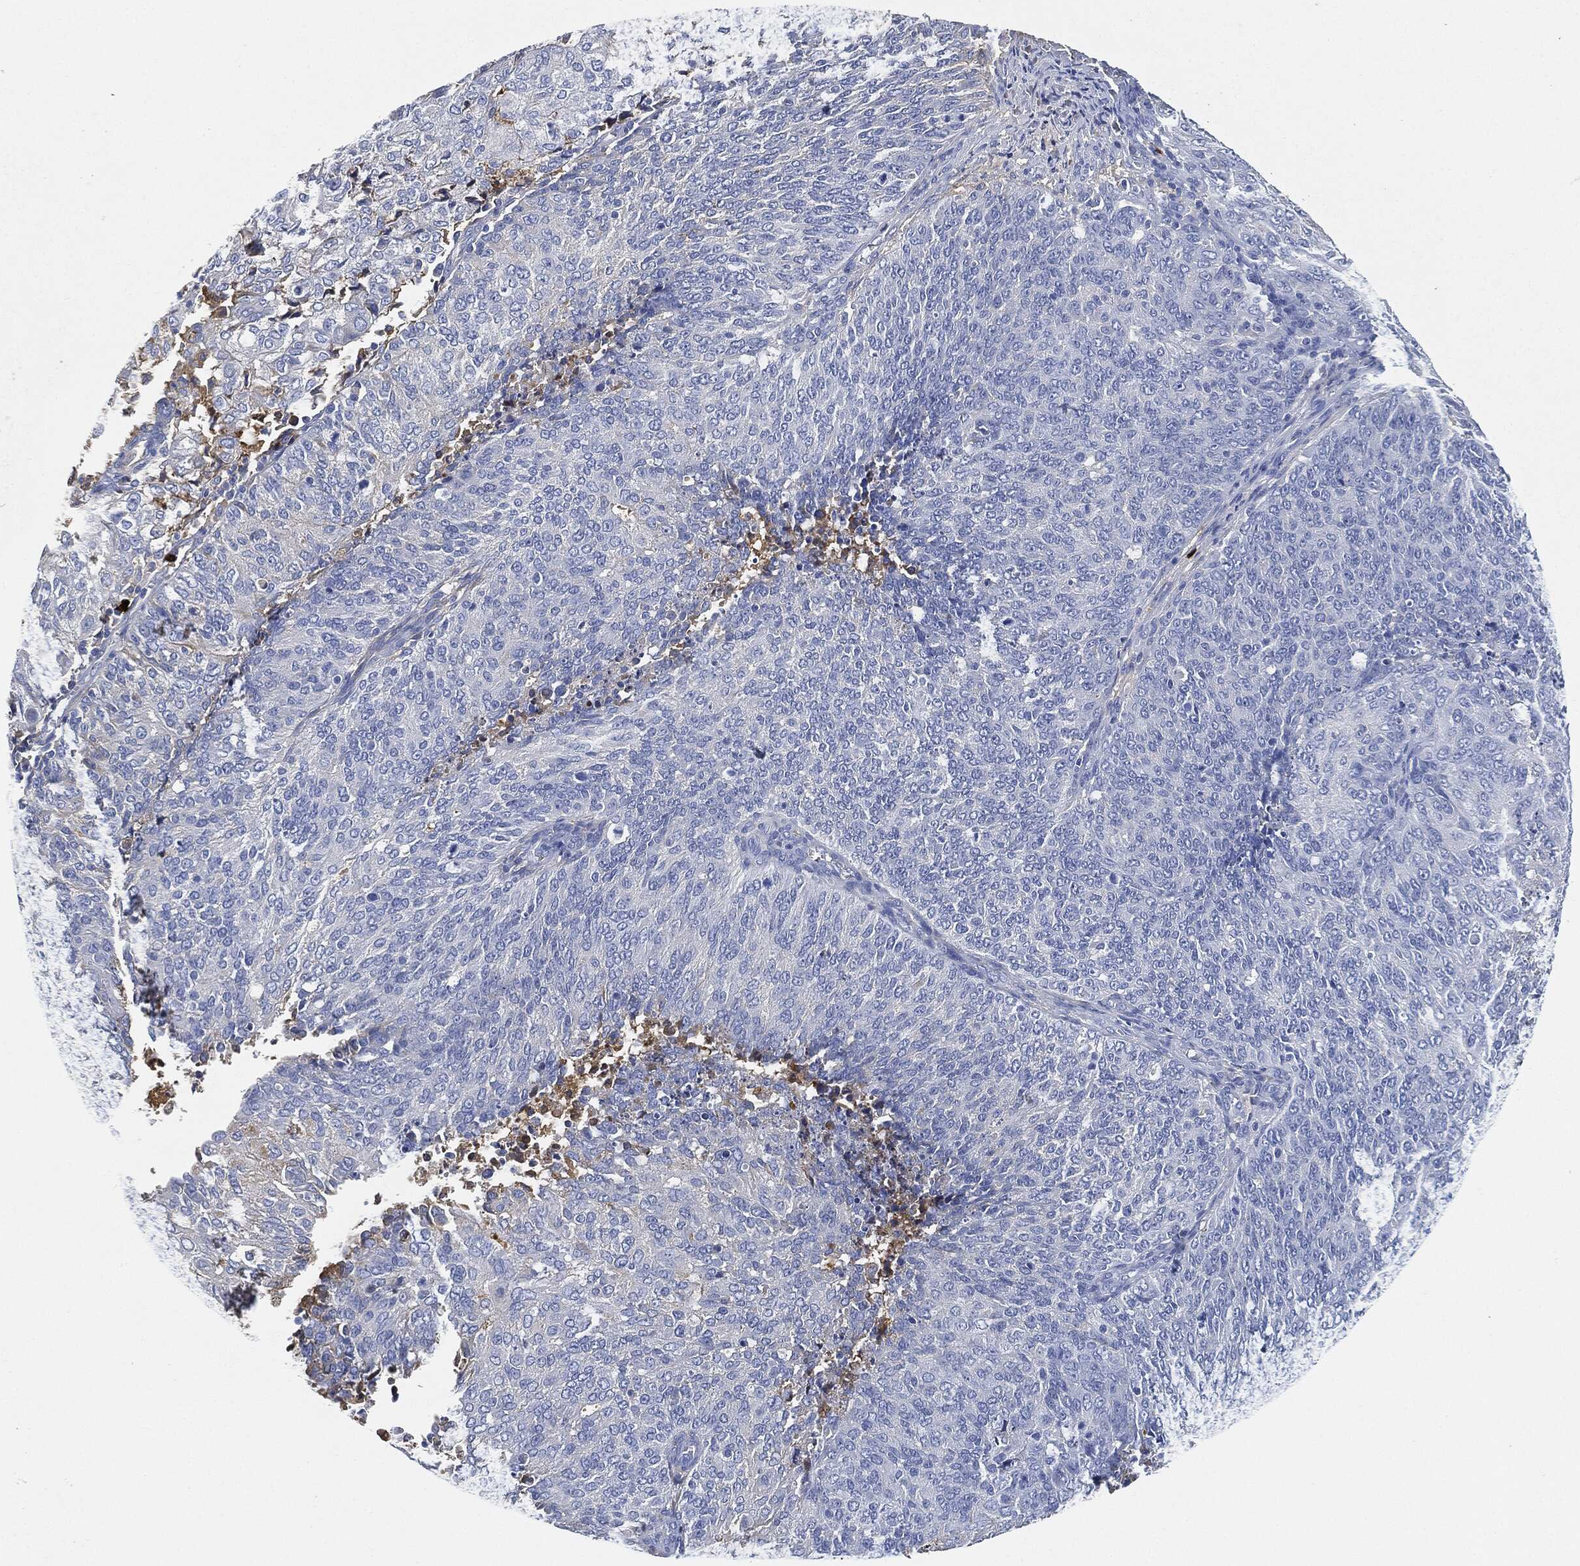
{"staining": {"intensity": "negative", "quantity": "none", "location": "none"}, "tissue": "endometrial cancer", "cell_type": "Tumor cells", "image_type": "cancer", "snomed": [{"axis": "morphology", "description": "Adenocarcinoma, NOS"}, {"axis": "topography", "description": "Endometrium"}], "caption": "A photomicrograph of human endometrial adenocarcinoma is negative for staining in tumor cells.", "gene": "IGLV6-57", "patient": {"sex": "female", "age": 82}}